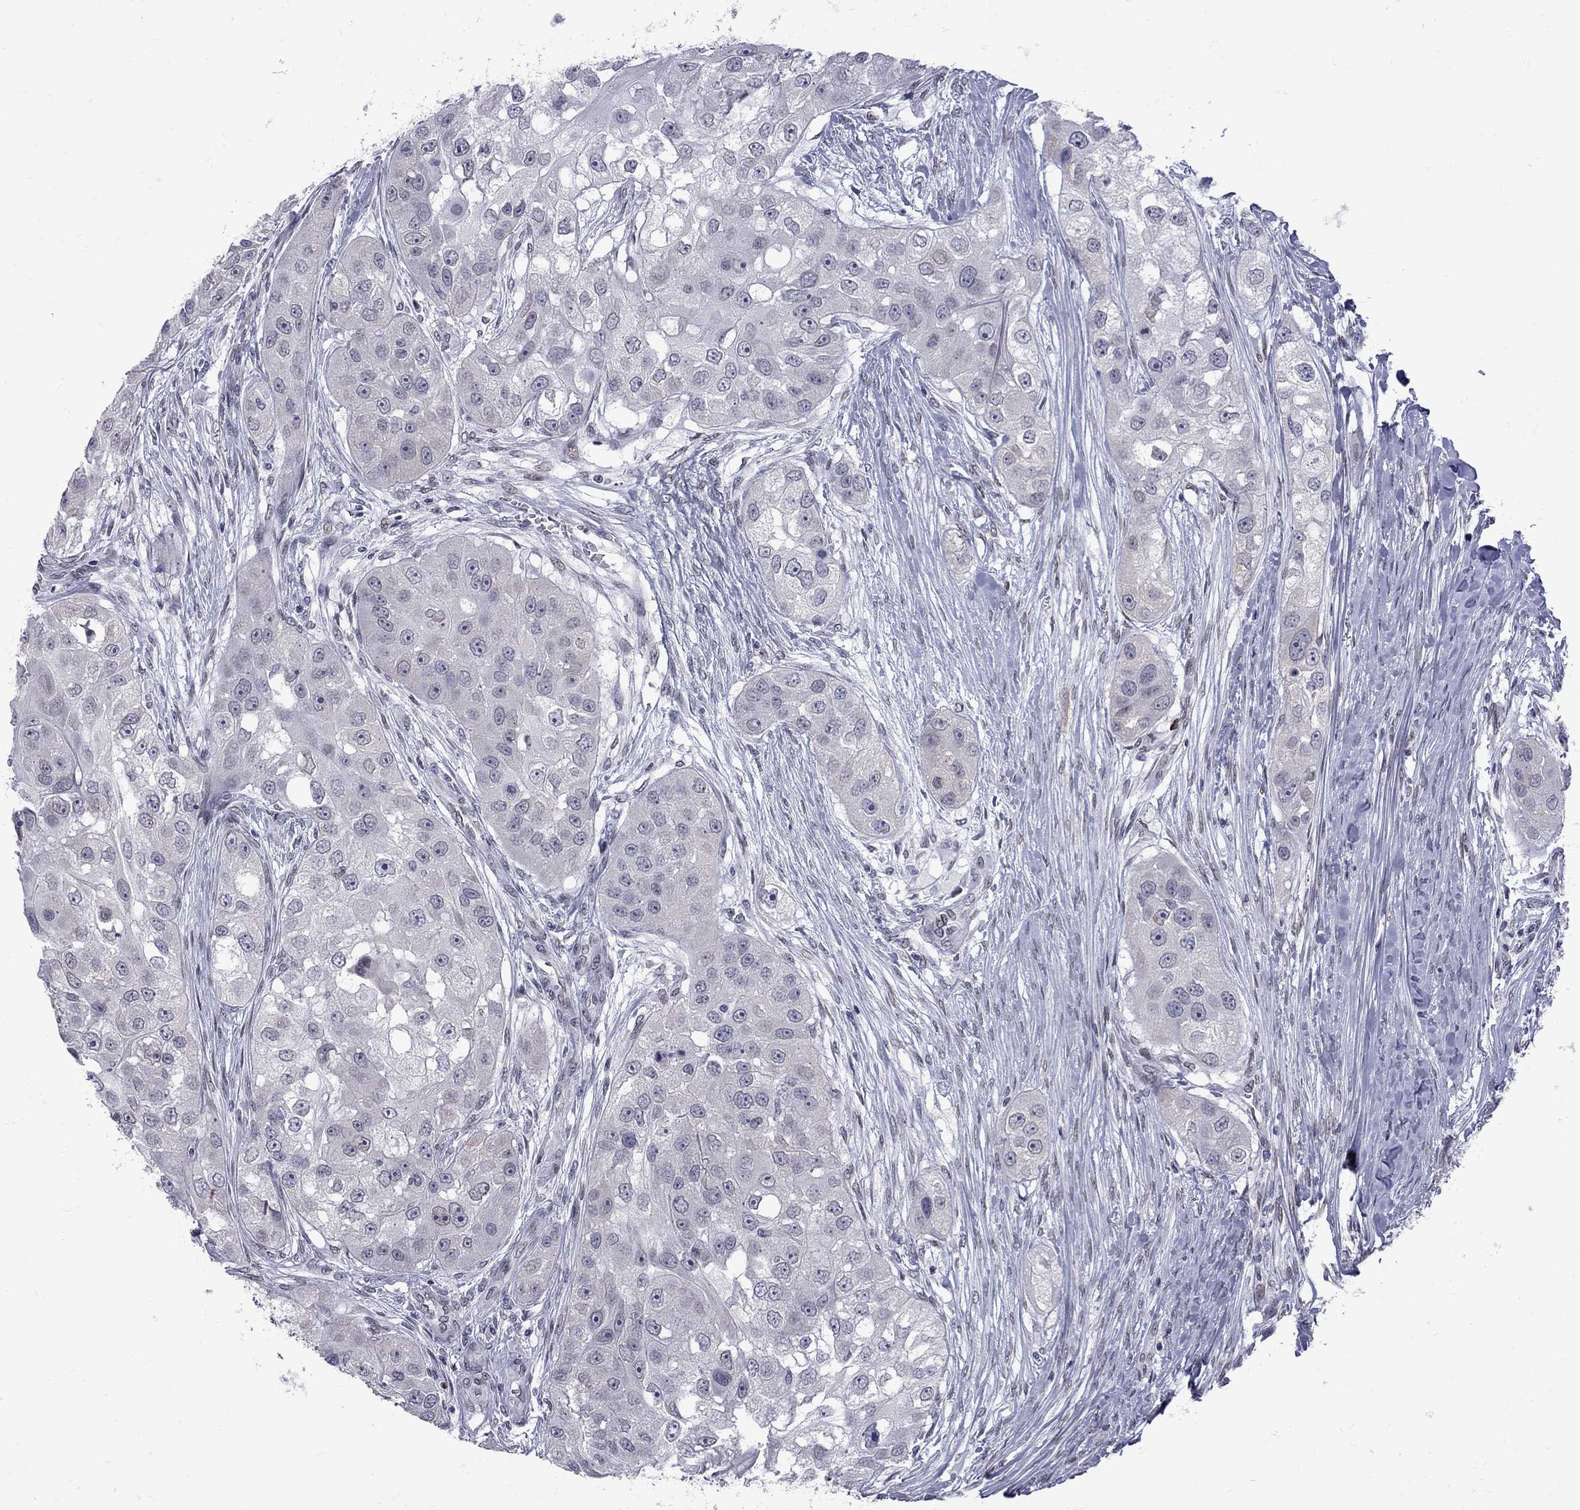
{"staining": {"intensity": "negative", "quantity": "none", "location": "none"}, "tissue": "head and neck cancer", "cell_type": "Tumor cells", "image_type": "cancer", "snomed": [{"axis": "morphology", "description": "Normal tissue, NOS"}, {"axis": "morphology", "description": "Squamous cell carcinoma, NOS"}, {"axis": "topography", "description": "Skeletal muscle"}, {"axis": "topography", "description": "Head-Neck"}], "caption": "High power microscopy image of an immunohistochemistry (IHC) histopathology image of head and neck cancer, revealing no significant expression in tumor cells. The staining is performed using DAB (3,3'-diaminobenzidine) brown chromogen with nuclei counter-stained in using hematoxylin.", "gene": "CLTCL1", "patient": {"sex": "male", "age": 51}}